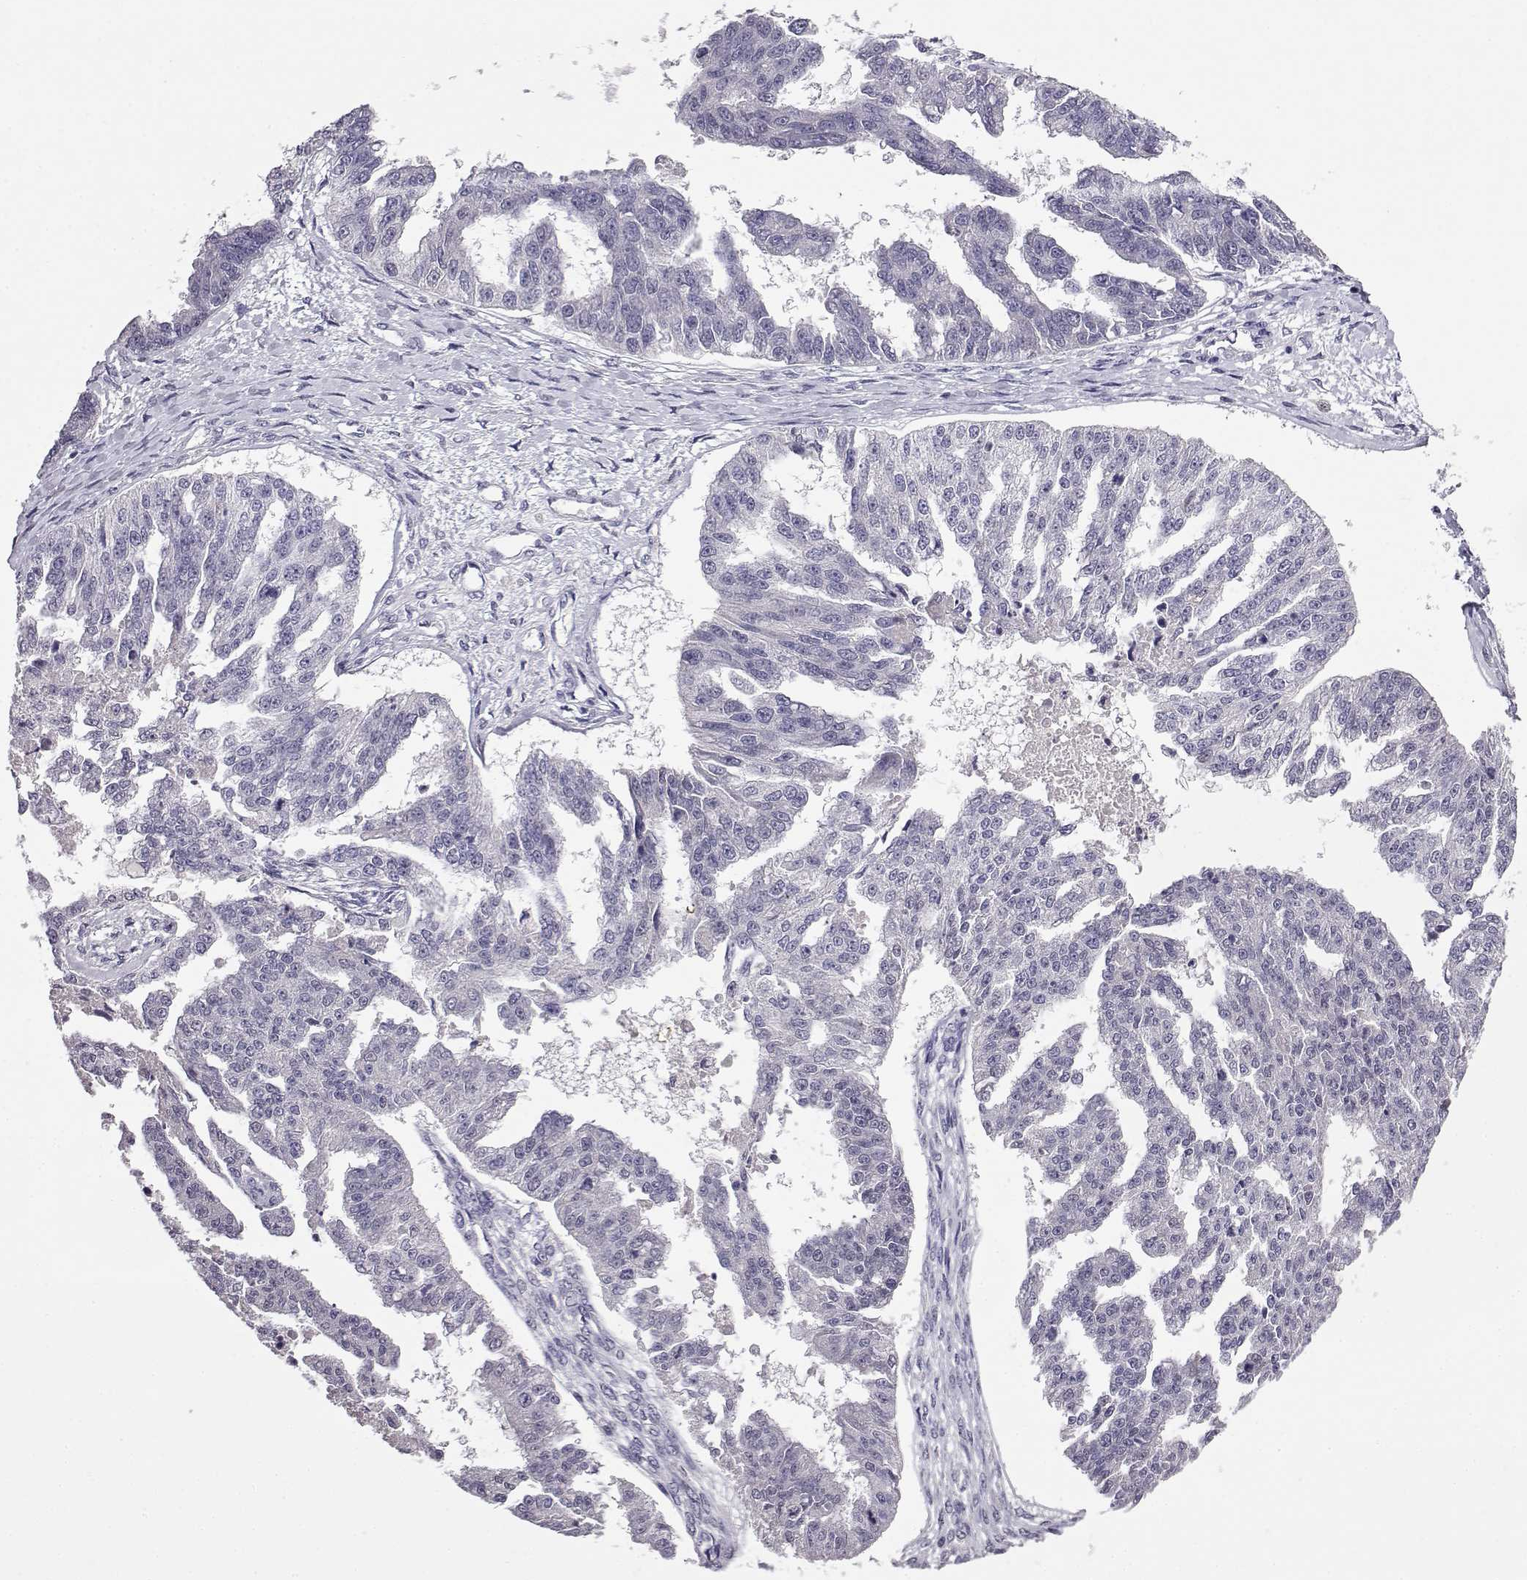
{"staining": {"intensity": "negative", "quantity": "none", "location": "none"}, "tissue": "ovarian cancer", "cell_type": "Tumor cells", "image_type": "cancer", "snomed": [{"axis": "morphology", "description": "Cystadenocarcinoma, serous, NOS"}, {"axis": "topography", "description": "Ovary"}], "caption": "This photomicrograph is of ovarian cancer stained with immunohistochemistry to label a protein in brown with the nuclei are counter-stained blue. There is no staining in tumor cells.", "gene": "AKR1B1", "patient": {"sex": "female", "age": 58}}